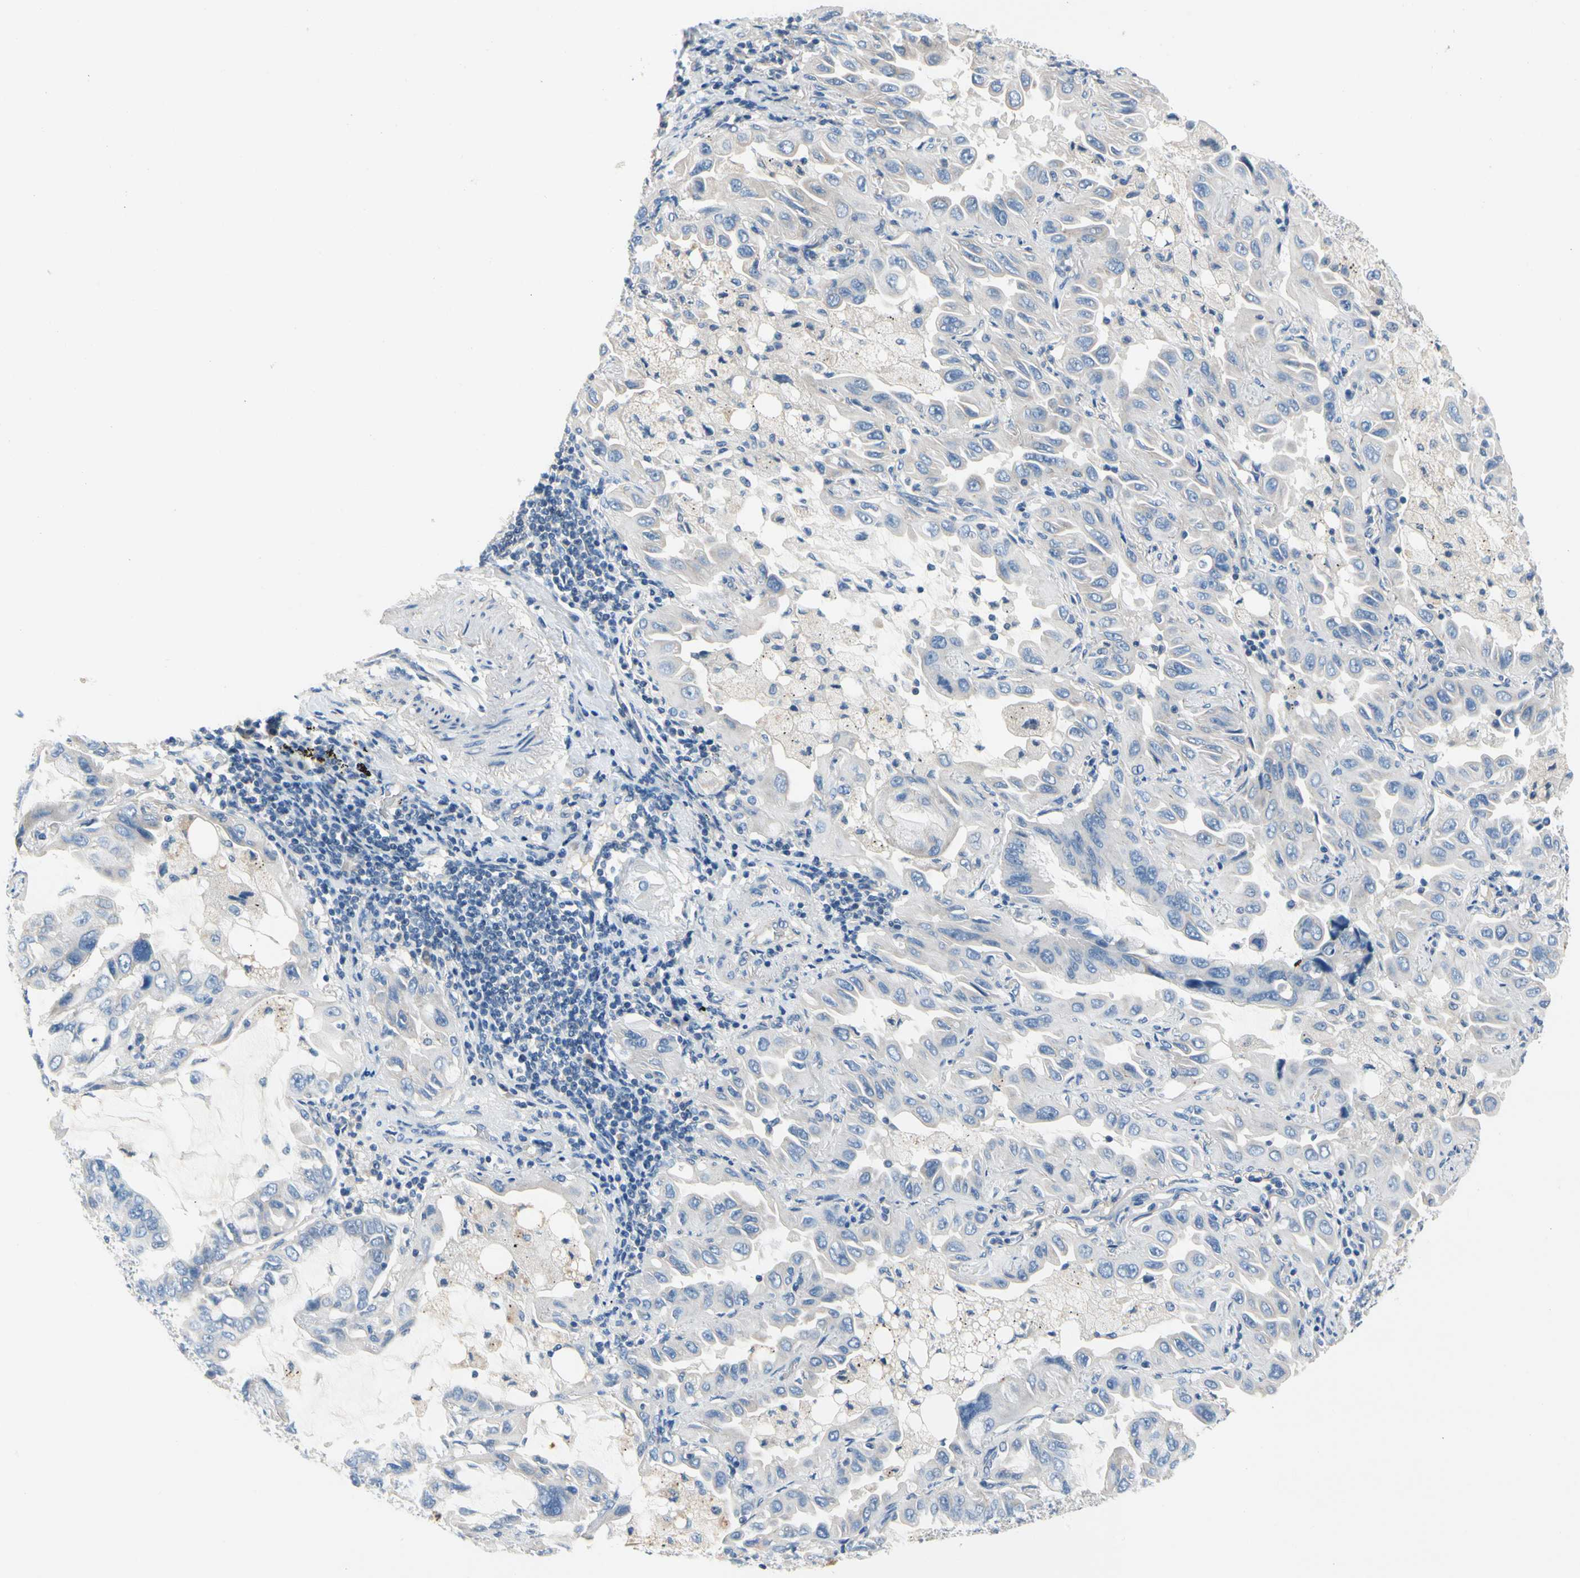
{"staining": {"intensity": "negative", "quantity": "none", "location": "none"}, "tissue": "lung cancer", "cell_type": "Tumor cells", "image_type": "cancer", "snomed": [{"axis": "morphology", "description": "Adenocarcinoma, NOS"}, {"axis": "topography", "description": "Lung"}], "caption": "Human lung cancer stained for a protein using immunohistochemistry demonstrates no expression in tumor cells.", "gene": "CA14", "patient": {"sex": "male", "age": 64}}